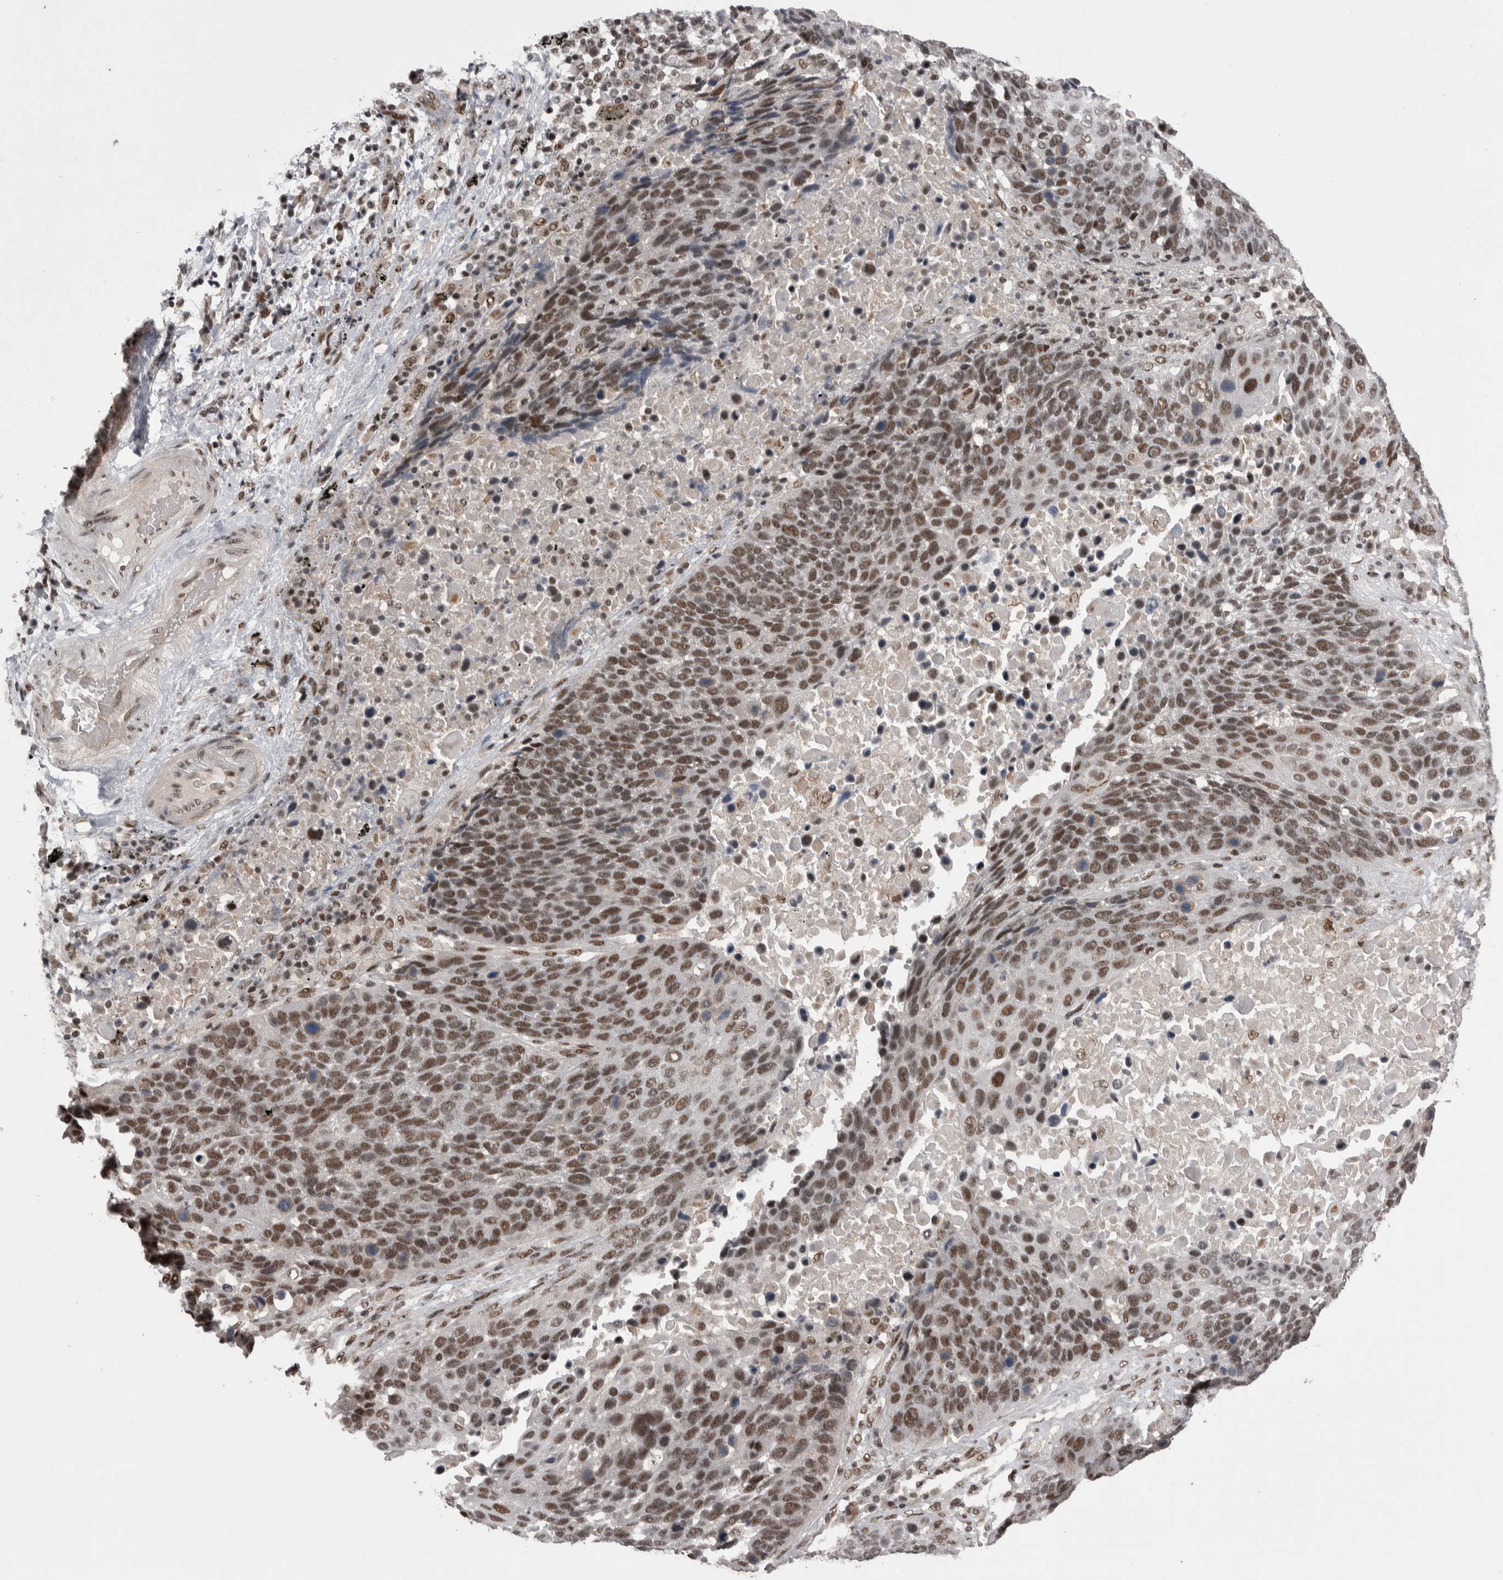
{"staining": {"intensity": "moderate", "quantity": ">75%", "location": "nuclear"}, "tissue": "lung cancer", "cell_type": "Tumor cells", "image_type": "cancer", "snomed": [{"axis": "morphology", "description": "Squamous cell carcinoma, NOS"}, {"axis": "topography", "description": "Lung"}], "caption": "Brown immunohistochemical staining in human lung squamous cell carcinoma displays moderate nuclear positivity in approximately >75% of tumor cells. The staining was performed using DAB (3,3'-diaminobenzidine), with brown indicating positive protein expression. Nuclei are stained blue with hematoxylin.", "gene": "DMTF1", "patient": {"sex": "male", "age": 66}}